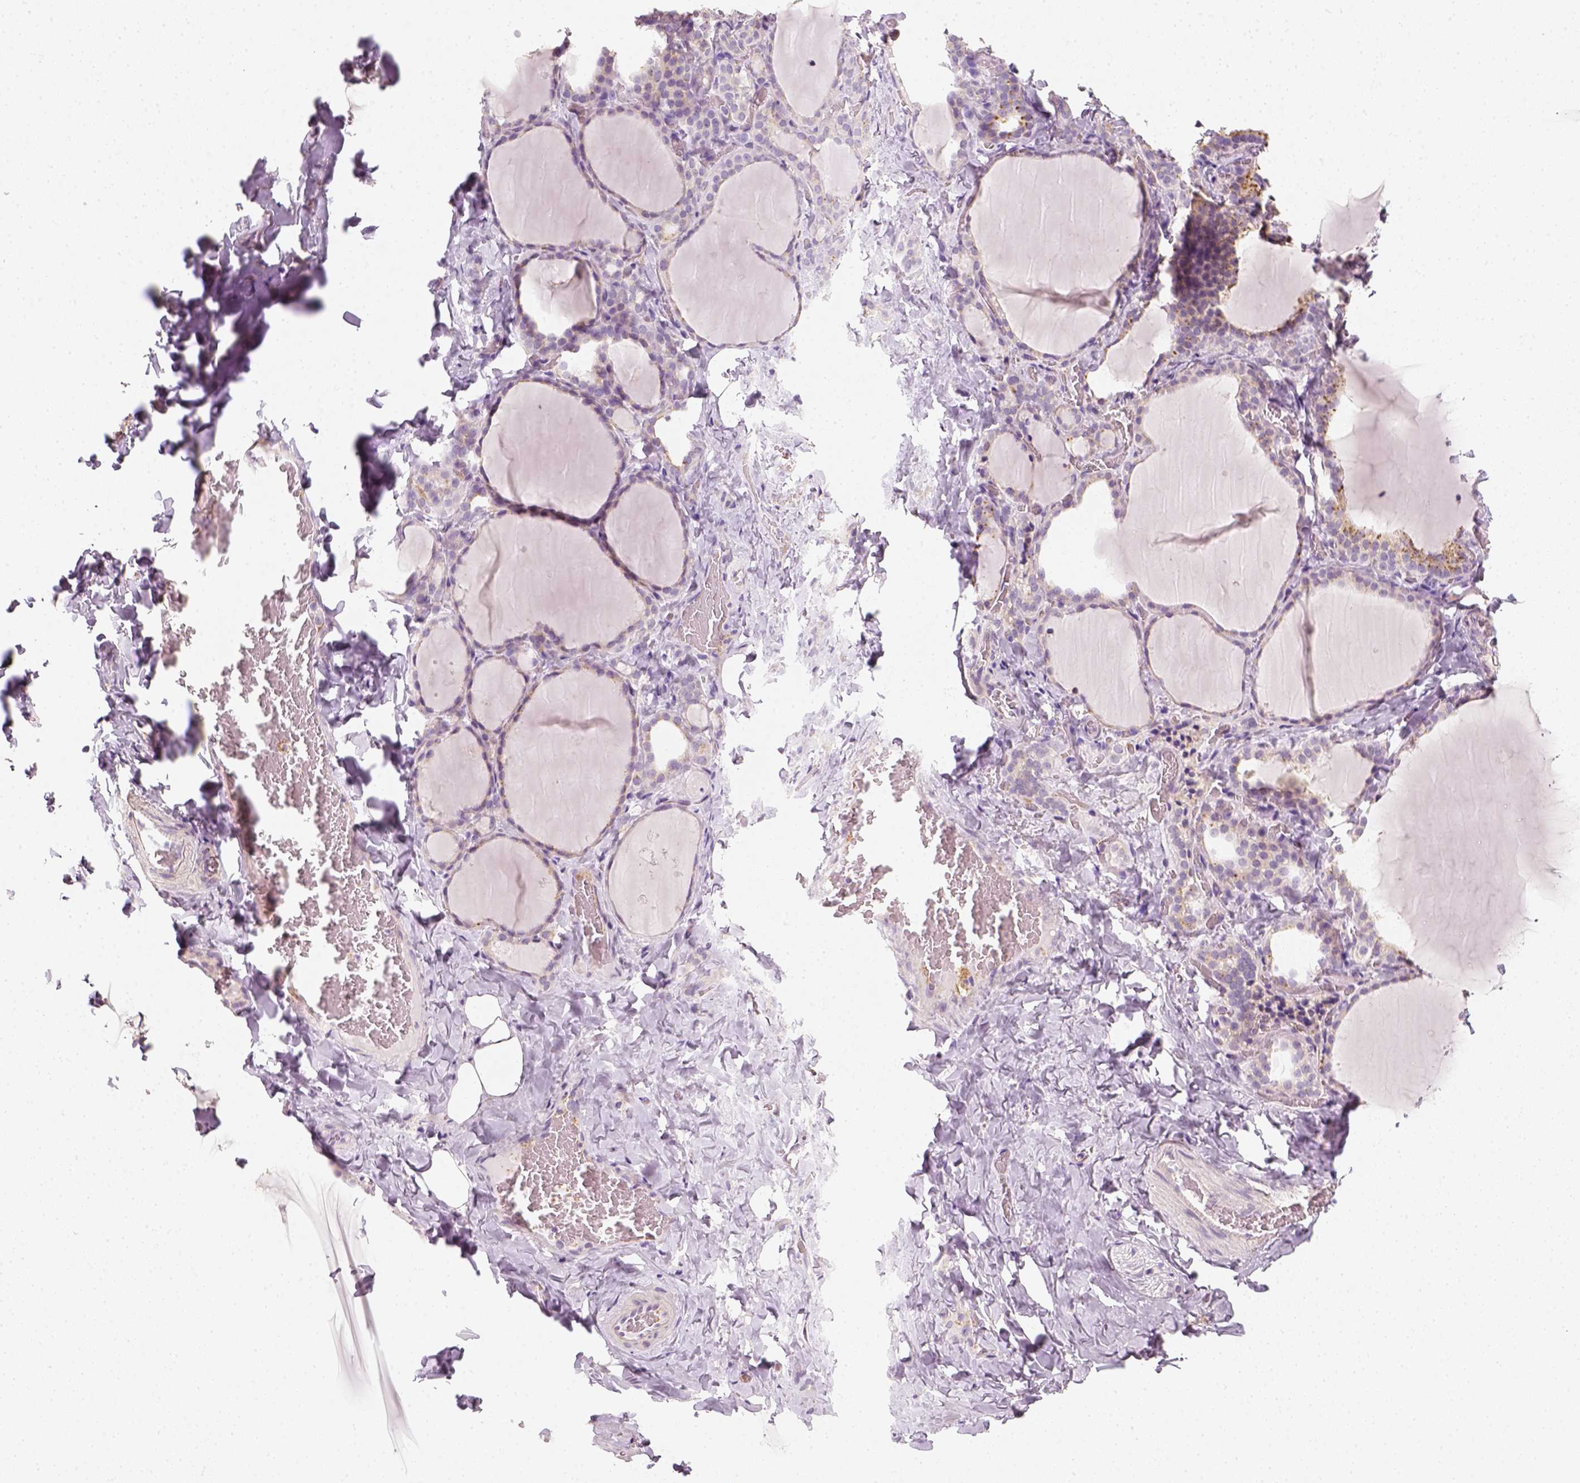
{"staining": {"intensity": "negative", "quantity": "none", "location": "none"}, "tissue": "thyroid gland", "cell_type": "Glandular cells", "image_type": "normal", "snomed": [{"axis": "morphology", "description": "Normal tissue, NOS"}, {"axis": "topography", "description": "Thyroid gland"}], "caption": "The image shows no staining of glandular cells in normal thyroid gland. (DAB IHC with hematoxylin counter stain).", "gene": "FAM163B", "patient": {"sex": "female", "age": 22}}